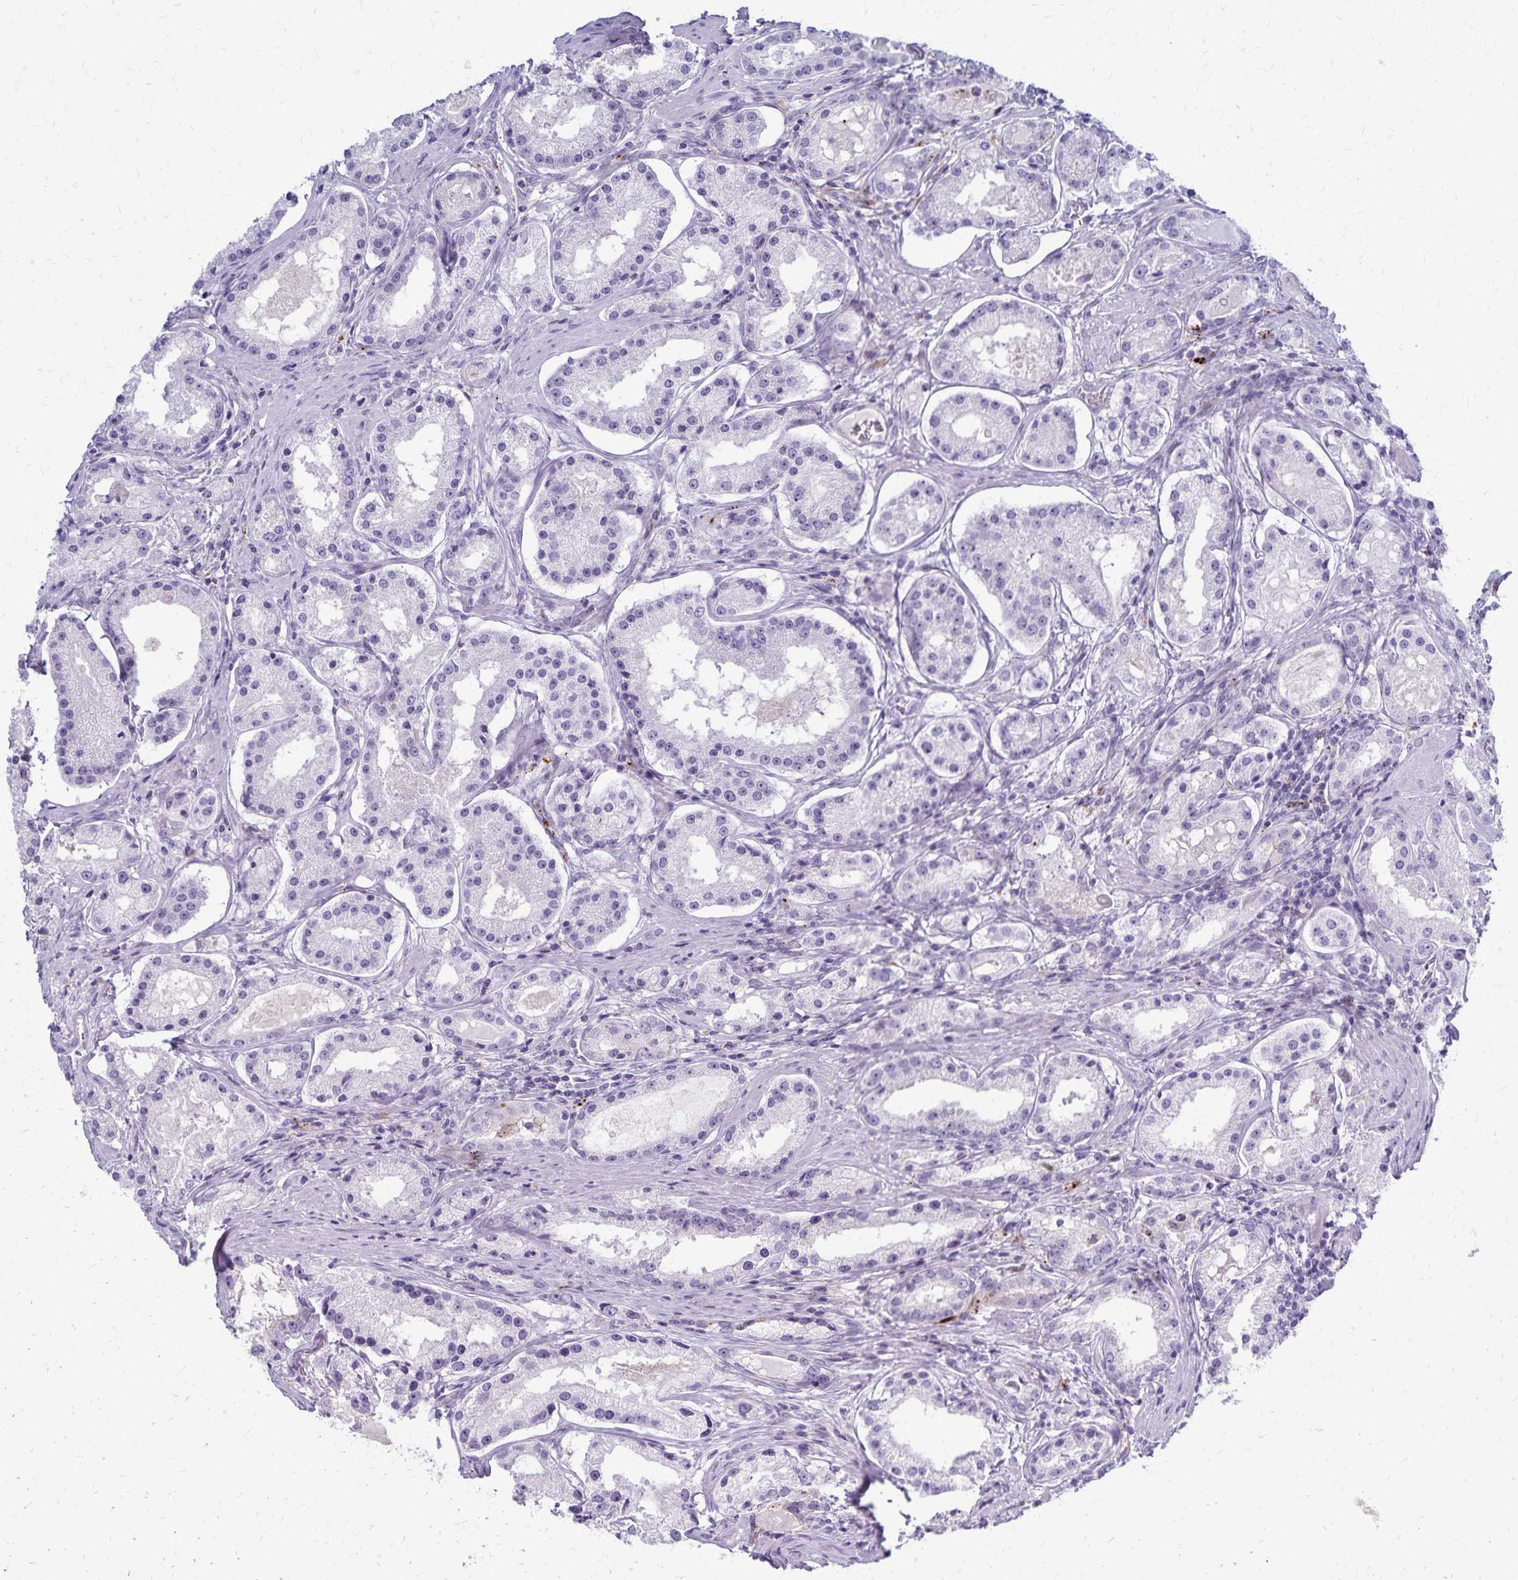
{"staining": {"intensity": "negative", "quantity": "none", "location": "none"}, "tissue": "prostate cancer", "cell_type": "Tumor cells", "image_type": "cancer", "snomed": [{"axis": "morphology", "description": "Adenocarcinoma, Low grade"}, {"axis": "topography", "description": "Prostate"}], "caption": "Low-grade adenocarcinoma (prostate) stained for a protein using immunohistochemistry displays no positivity tumor cells.", "gene": "TMEM60", "patient": {"sex": "male", "age": 57}}